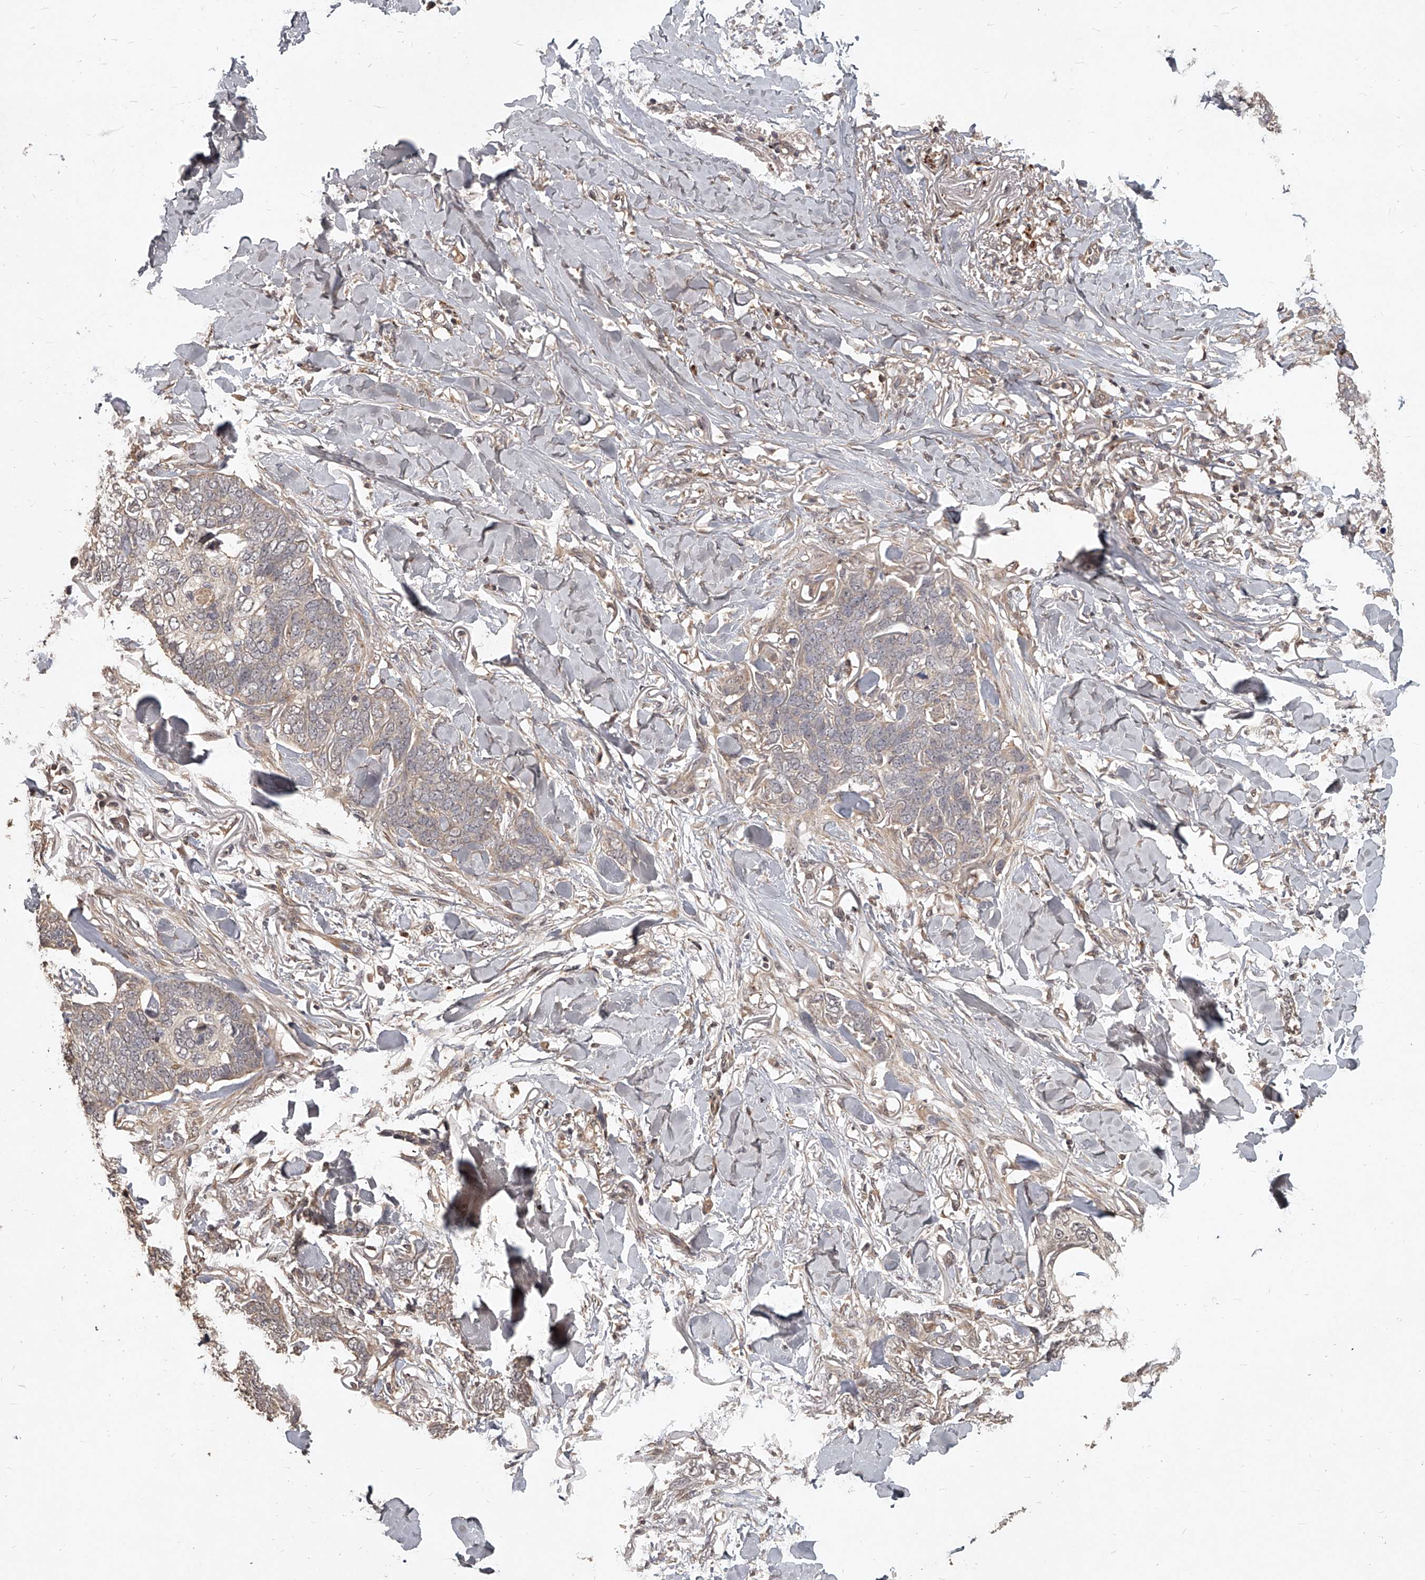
{"staining": {"intensity": "weak", "quantity": "<25%", "location": "cytoplasmic/membranous"}, "tissue": "skin cancer", "cell_type": "Tumor cells", "image_type": "cancer", "snomed": [{"axis": "morphology", "description": "Normal tissue, NOS"}, {"axis": "morphology", "description": "Basal cell carcinoma"}, {"axis": "topography", "description": "Skin"}], "caption": "A high-resolution micrograph shows IHC staining of skin basal cell carcinoma, which reveals no significant expression in tumor cells.", "gene": "SLC37A1", "patient": {"sex": "male", "age": 77}}